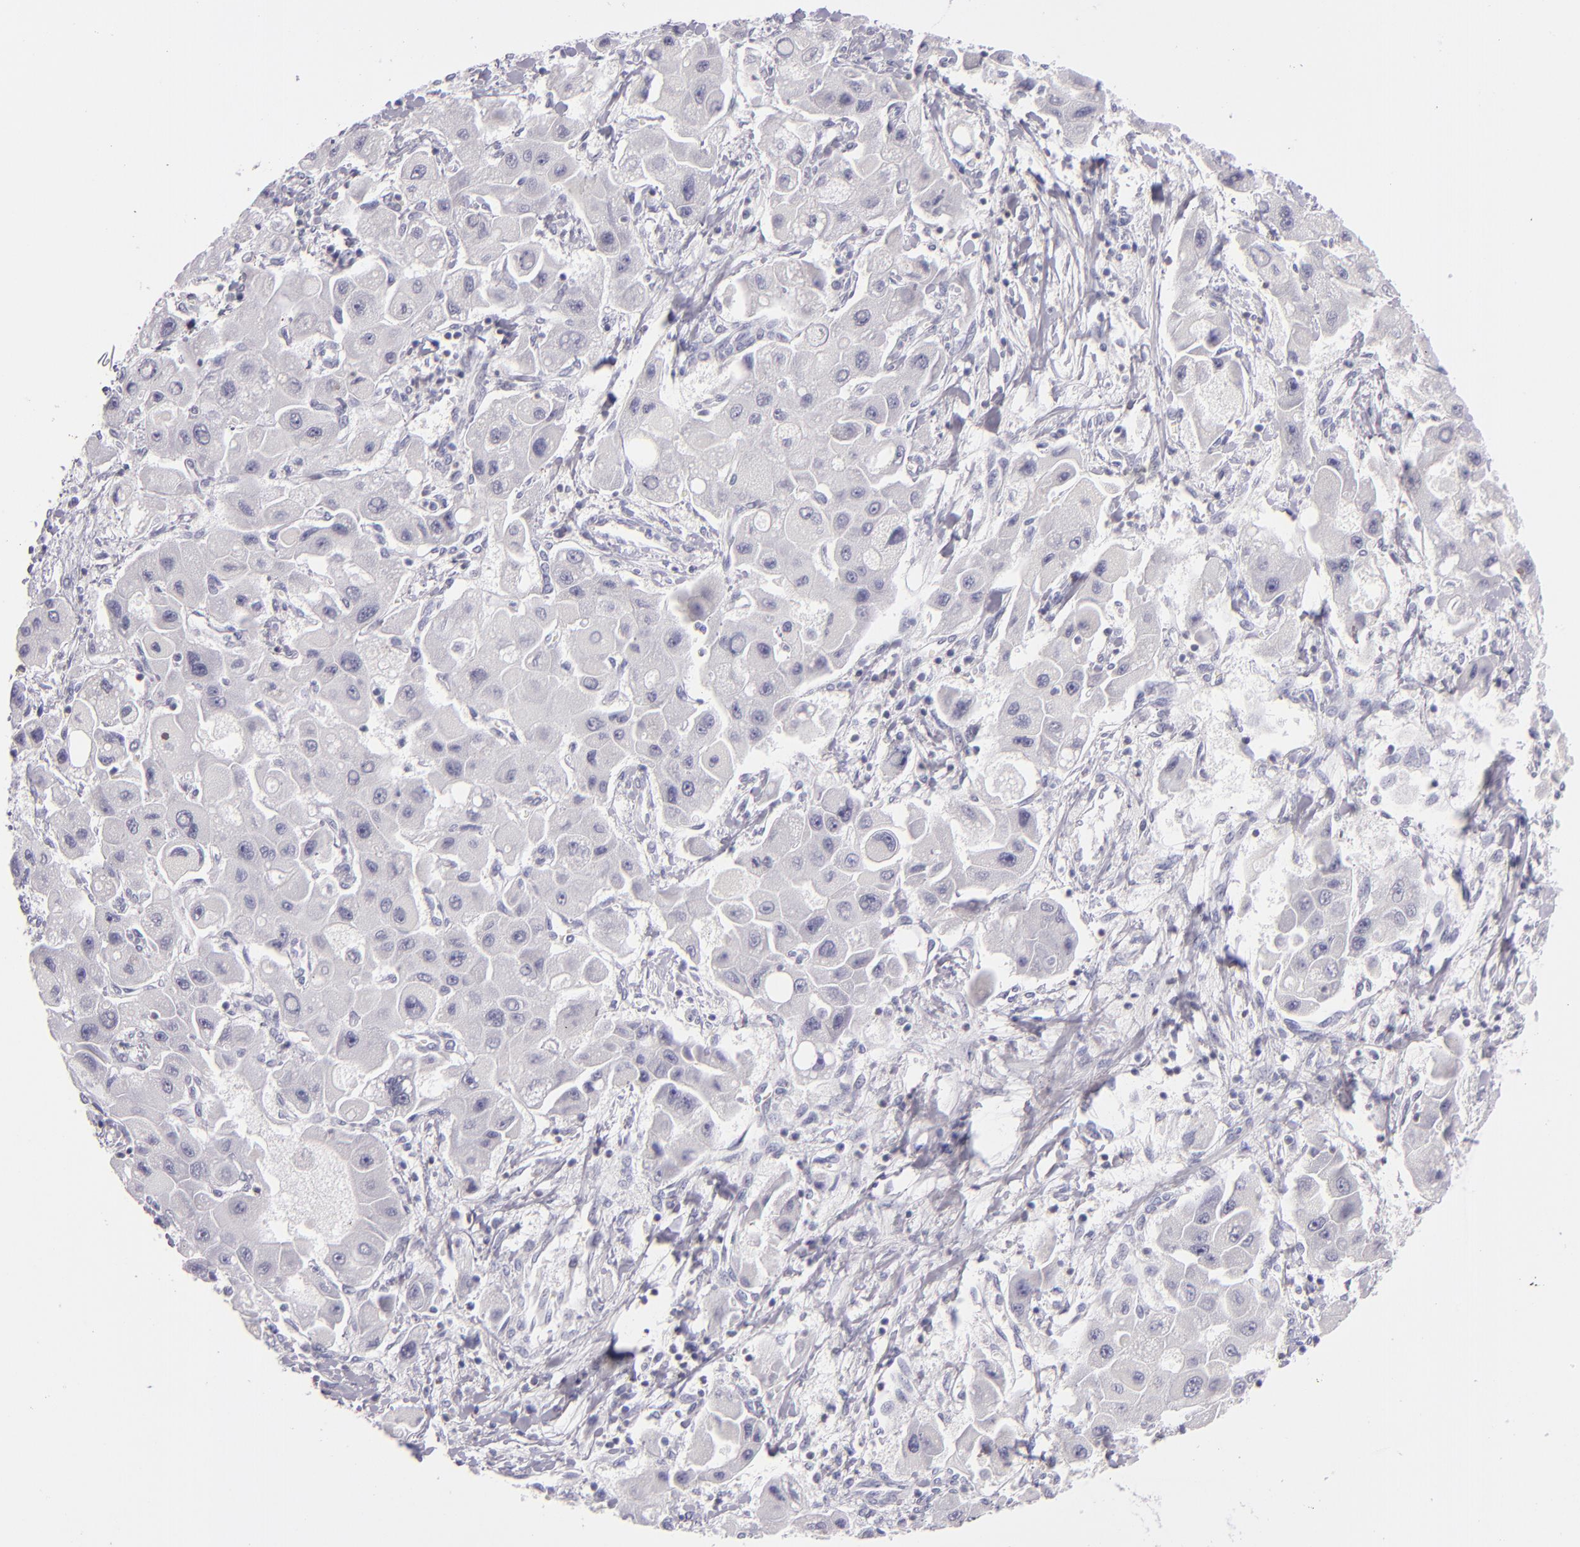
{"staining": {"intensity": "negative", "quantity": "none", "location": "none"}, "tissue": "liver cancer", "cell_type": "Tumor cells", "image_type": "cancer", "snomed": [{"axis": "morphology", "description": "Carcinoma, Hepatocellular, NOS"}, {"axis": "topography", "description": "Liver"}], "caption": "Immunohistochemistry (IHC) histopathology image of liver hepatocellular carcinoma stained for a protein (brown), which demonstrates no staining in tumor cells. (DAB (3,3'-diaminobenzidine) immunohistochemistry (IHC), high magnification).", "gene": "CD48", "patient": {"sex": "male", "age": 24}}